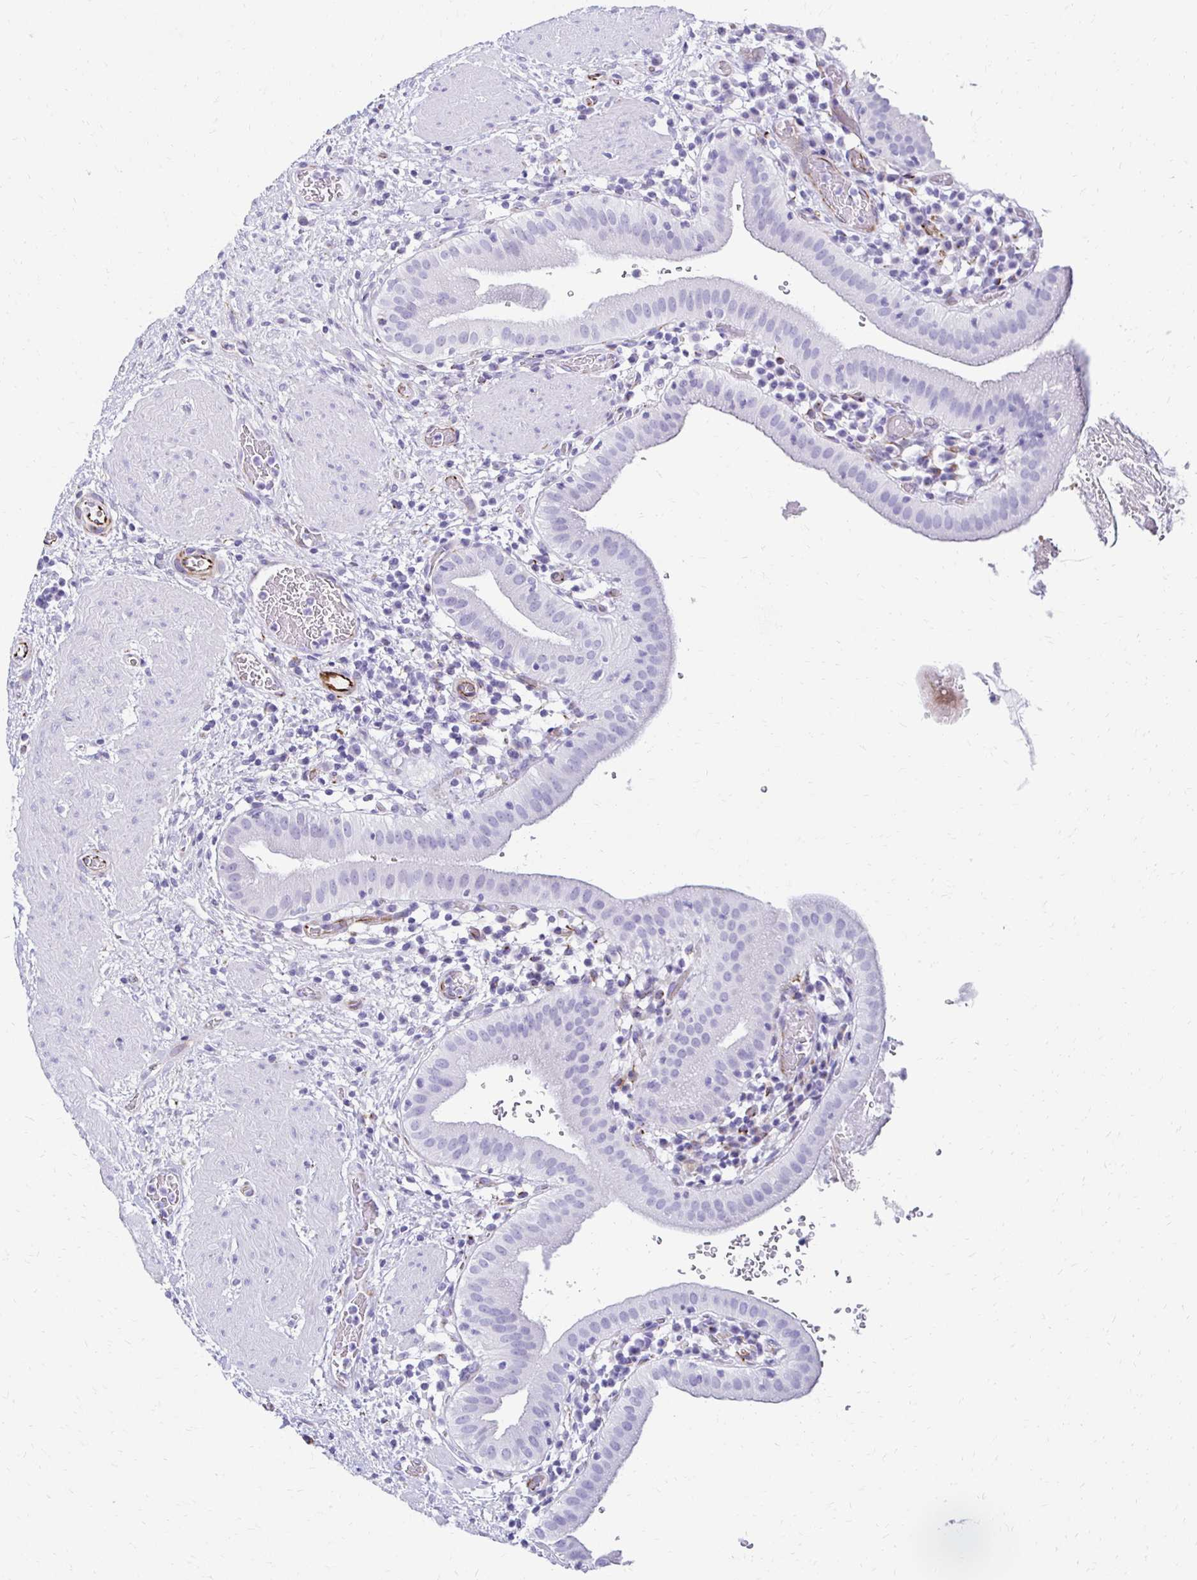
{"staining": {"intensity": "negative", "quantity": "none", "location": "none"}, "tissue": "gallbladder", "cell_type": "Glandular cells", "image_type": "normal", "snomed": [{"axis": "morphology", "description": "Normal tissue, NOS"}, {"axis": "topography", "description": "Gallbladder"}], "caption": "The micrograph reveals no staining of glandular cells in normal gallbladder.", "gene": "TMEM54", "patient": {"sex": "male", "age": 26}}